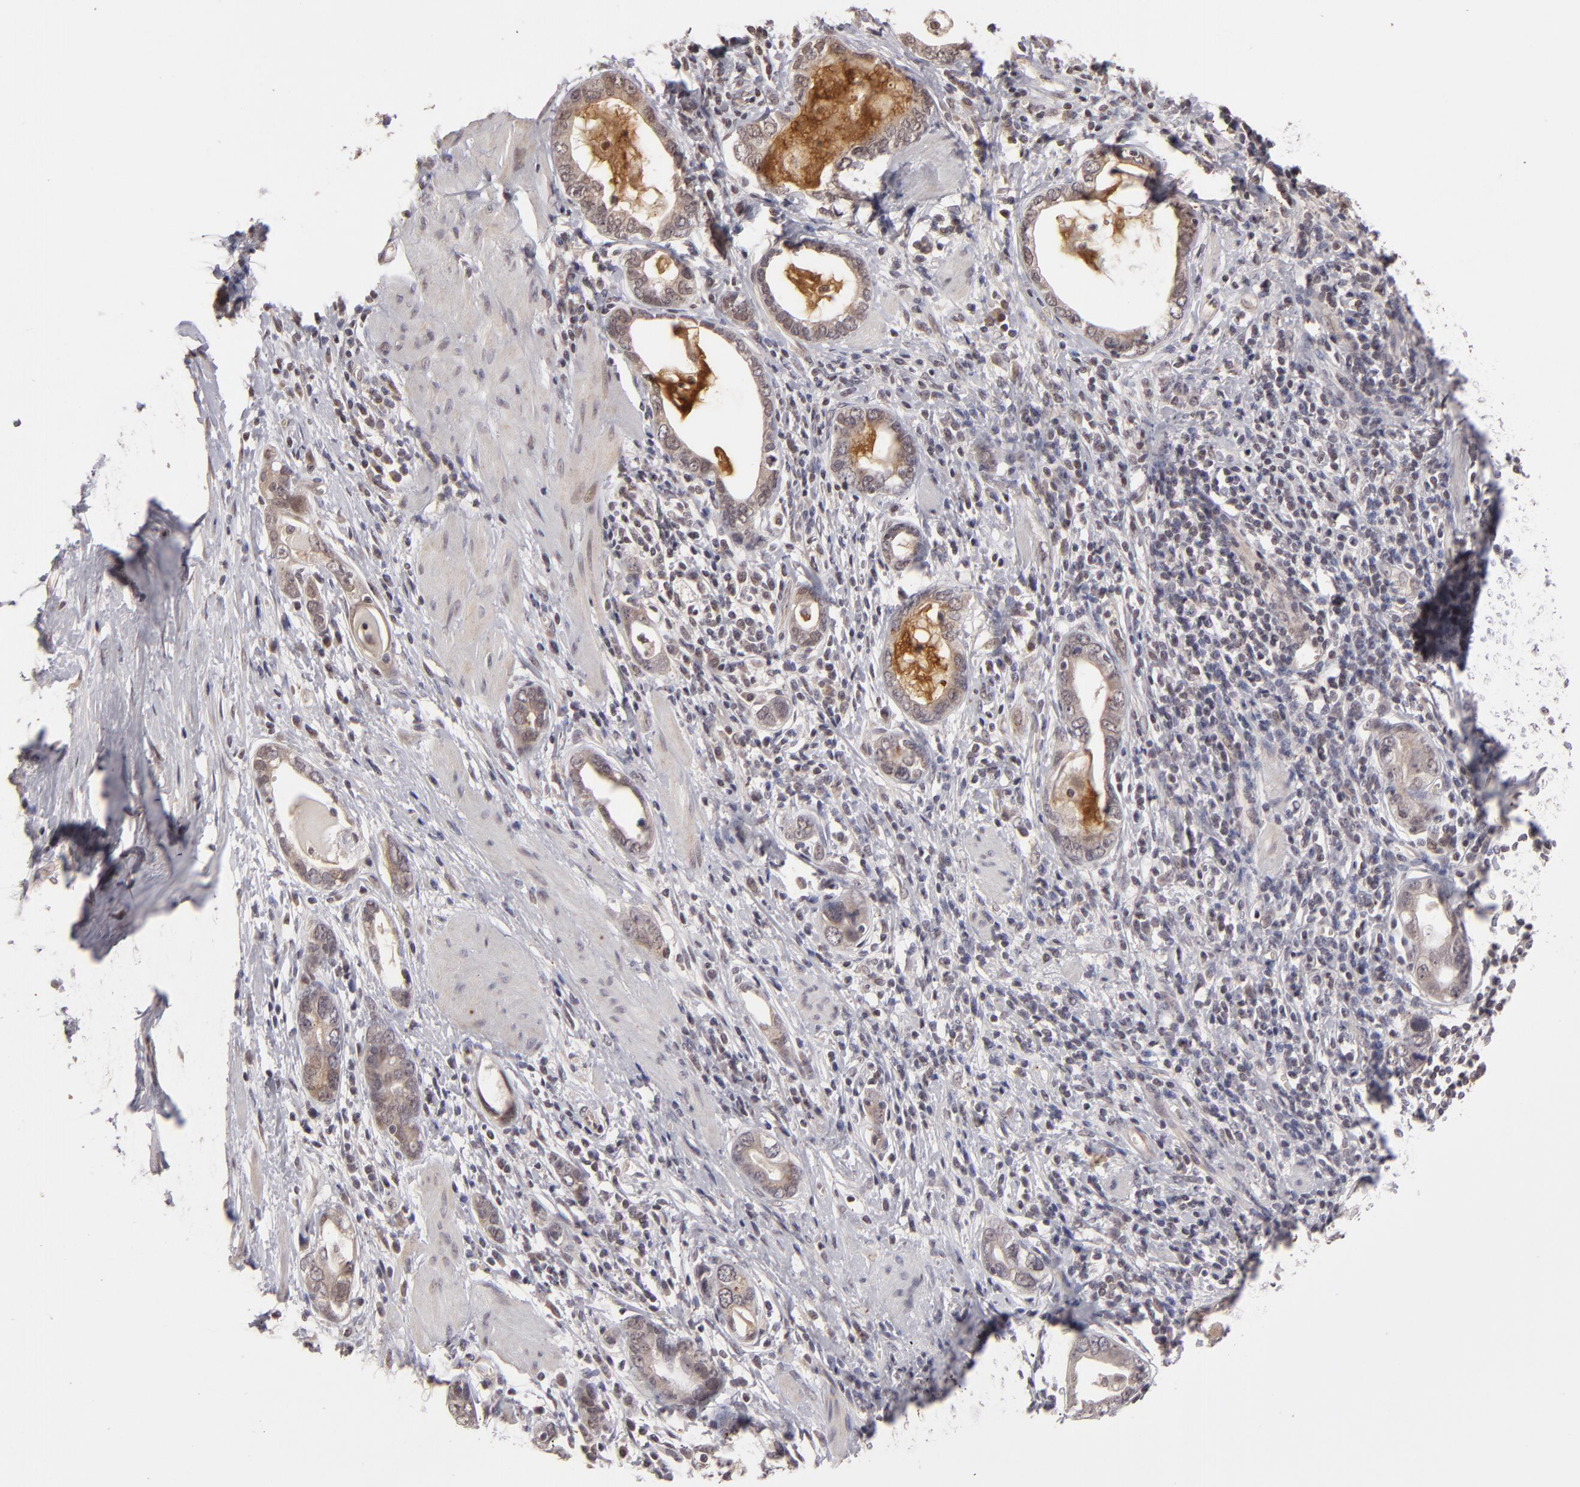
{"staining": {"intensity": "weak", "quantity": "25%-75%", "location": "cytoplasmic/membranous"}, "tissue": "stomach cancer", "cell_type": "Tumor cells", "image_type": "cancer", "snomed": [{"axis": "morphology", "description": "Adenocarcinoma, NOS"}, {"axis": "topography", "description": "Stomach, lower"}], "caption": "The image displays a brown stain indicating the presence of a protein in the cytoplasmic/membranous of tumor cells in stomach cancer (adenocarcinoma).", "gene": "DFFA", "patient": {"sex": "female", "age": 93}}